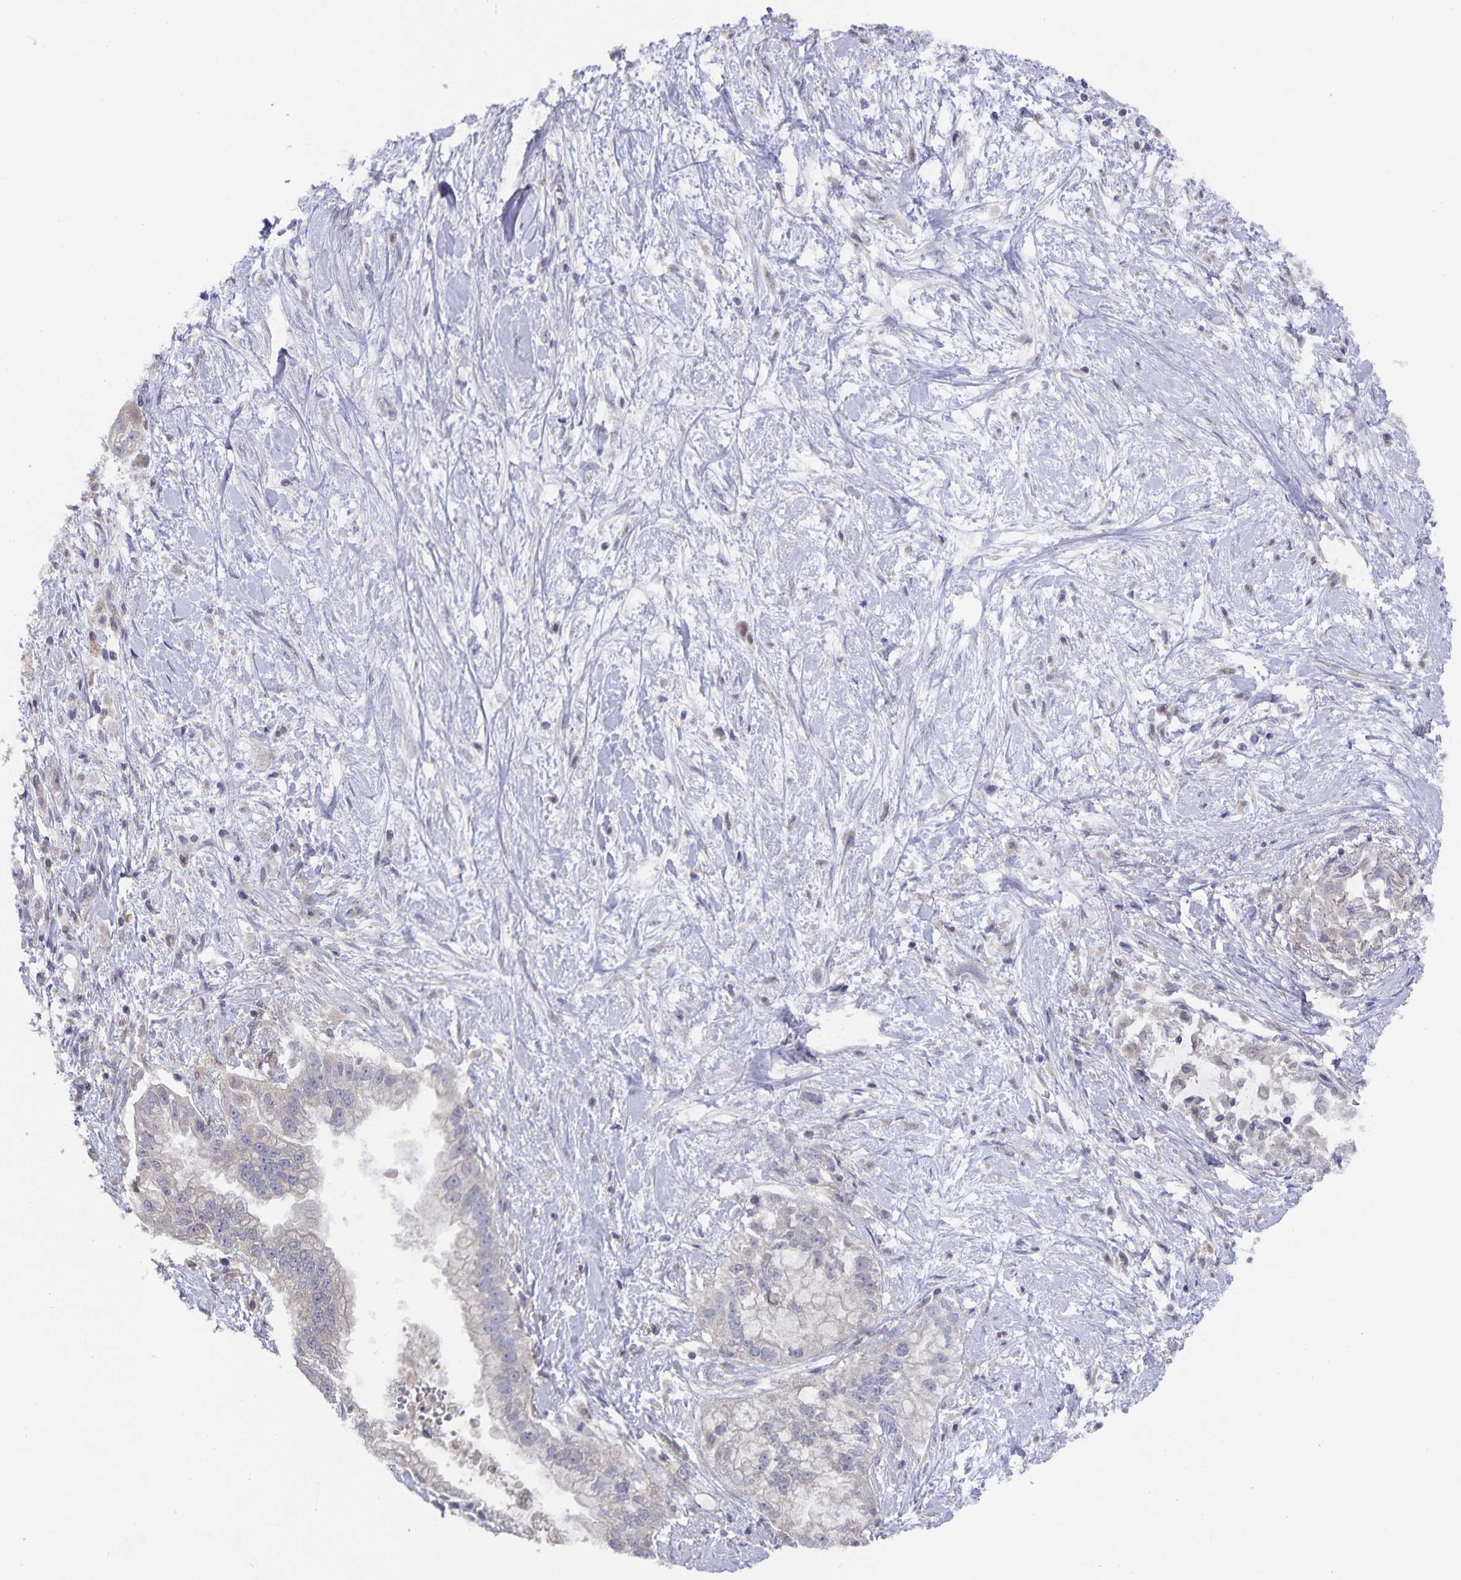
{"staining": {"intensity": "negative", "quantity": "none", "location": "none"}, "tissue": "pancreatic cancer", "cell_type": "Tumor cells", "image_type": "cancer", "snomed": [{"axis": "morphology", "description": "Adenocarcinoma, NOS"}, {"axis": "topography", "description": "Pancreas"}], "caption": "Immunohistochemical staining of adenocarcinoma (pancreatic) displays no significant staining in tumor cells.", "gene": "HEPN1", "patient": {"sex": "male", "age": 70}}